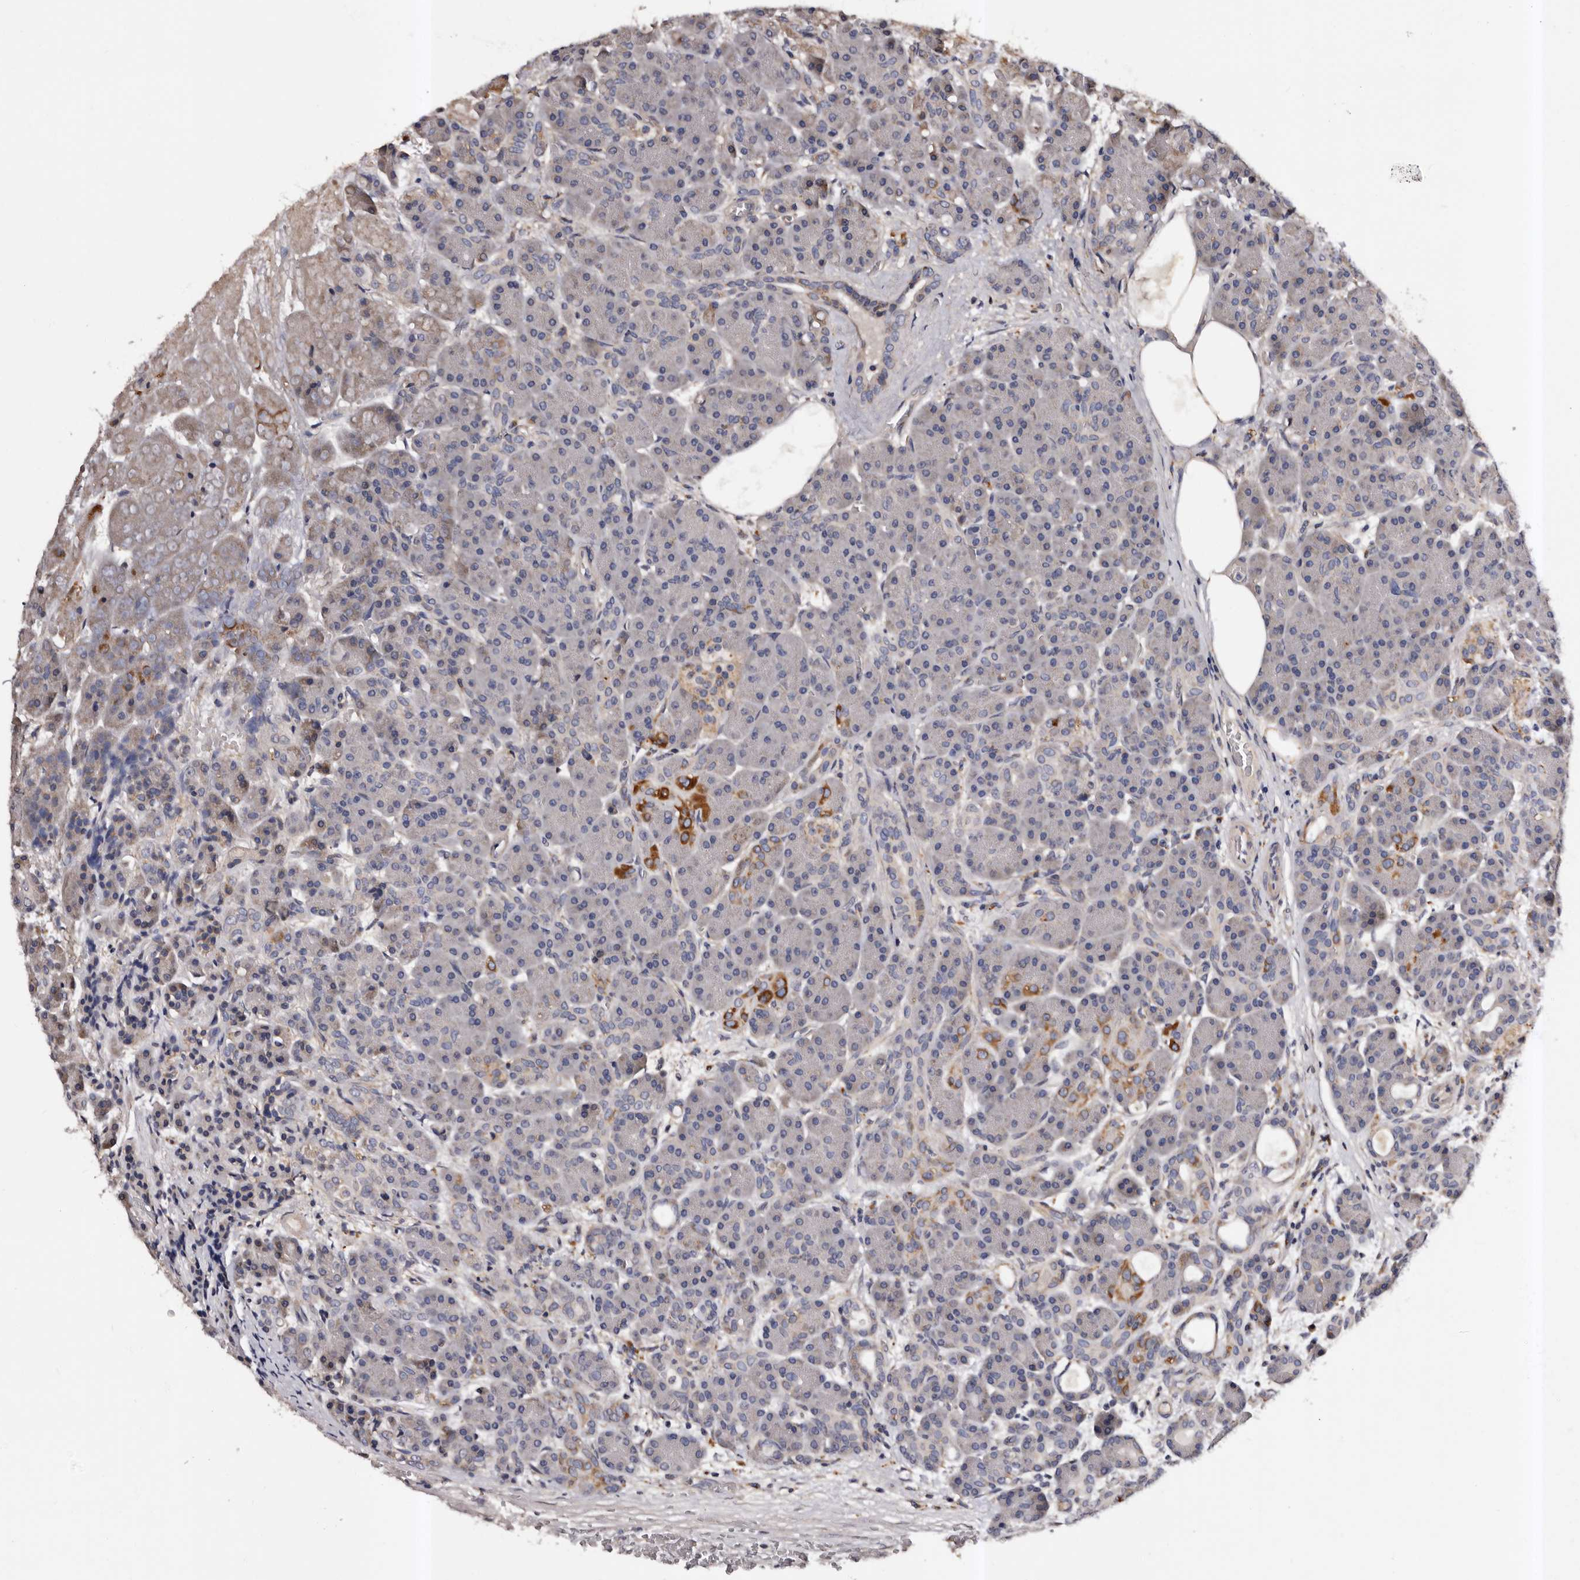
{"staining": {"intensity": "moderate", "quantity": "<25%", "location": "cytoplasmic/membranous"}, "tissue": "pancreas", "cell_type": "Exocrine glandular cells", "image_type": "normal", "snomed": [{"axis": "morphology", "description": "Normal tissue, NOS"}, {"axis": "topography", "description": "Pancreas"}], "caption": "Protein staining of unremarkable pancreas exhibits moderate cytoplasmic/membranous expression in about <25% of exocrine glandular cells.", "gene": "ADCK5", "patient": {"sex": "male", "age": 63}}